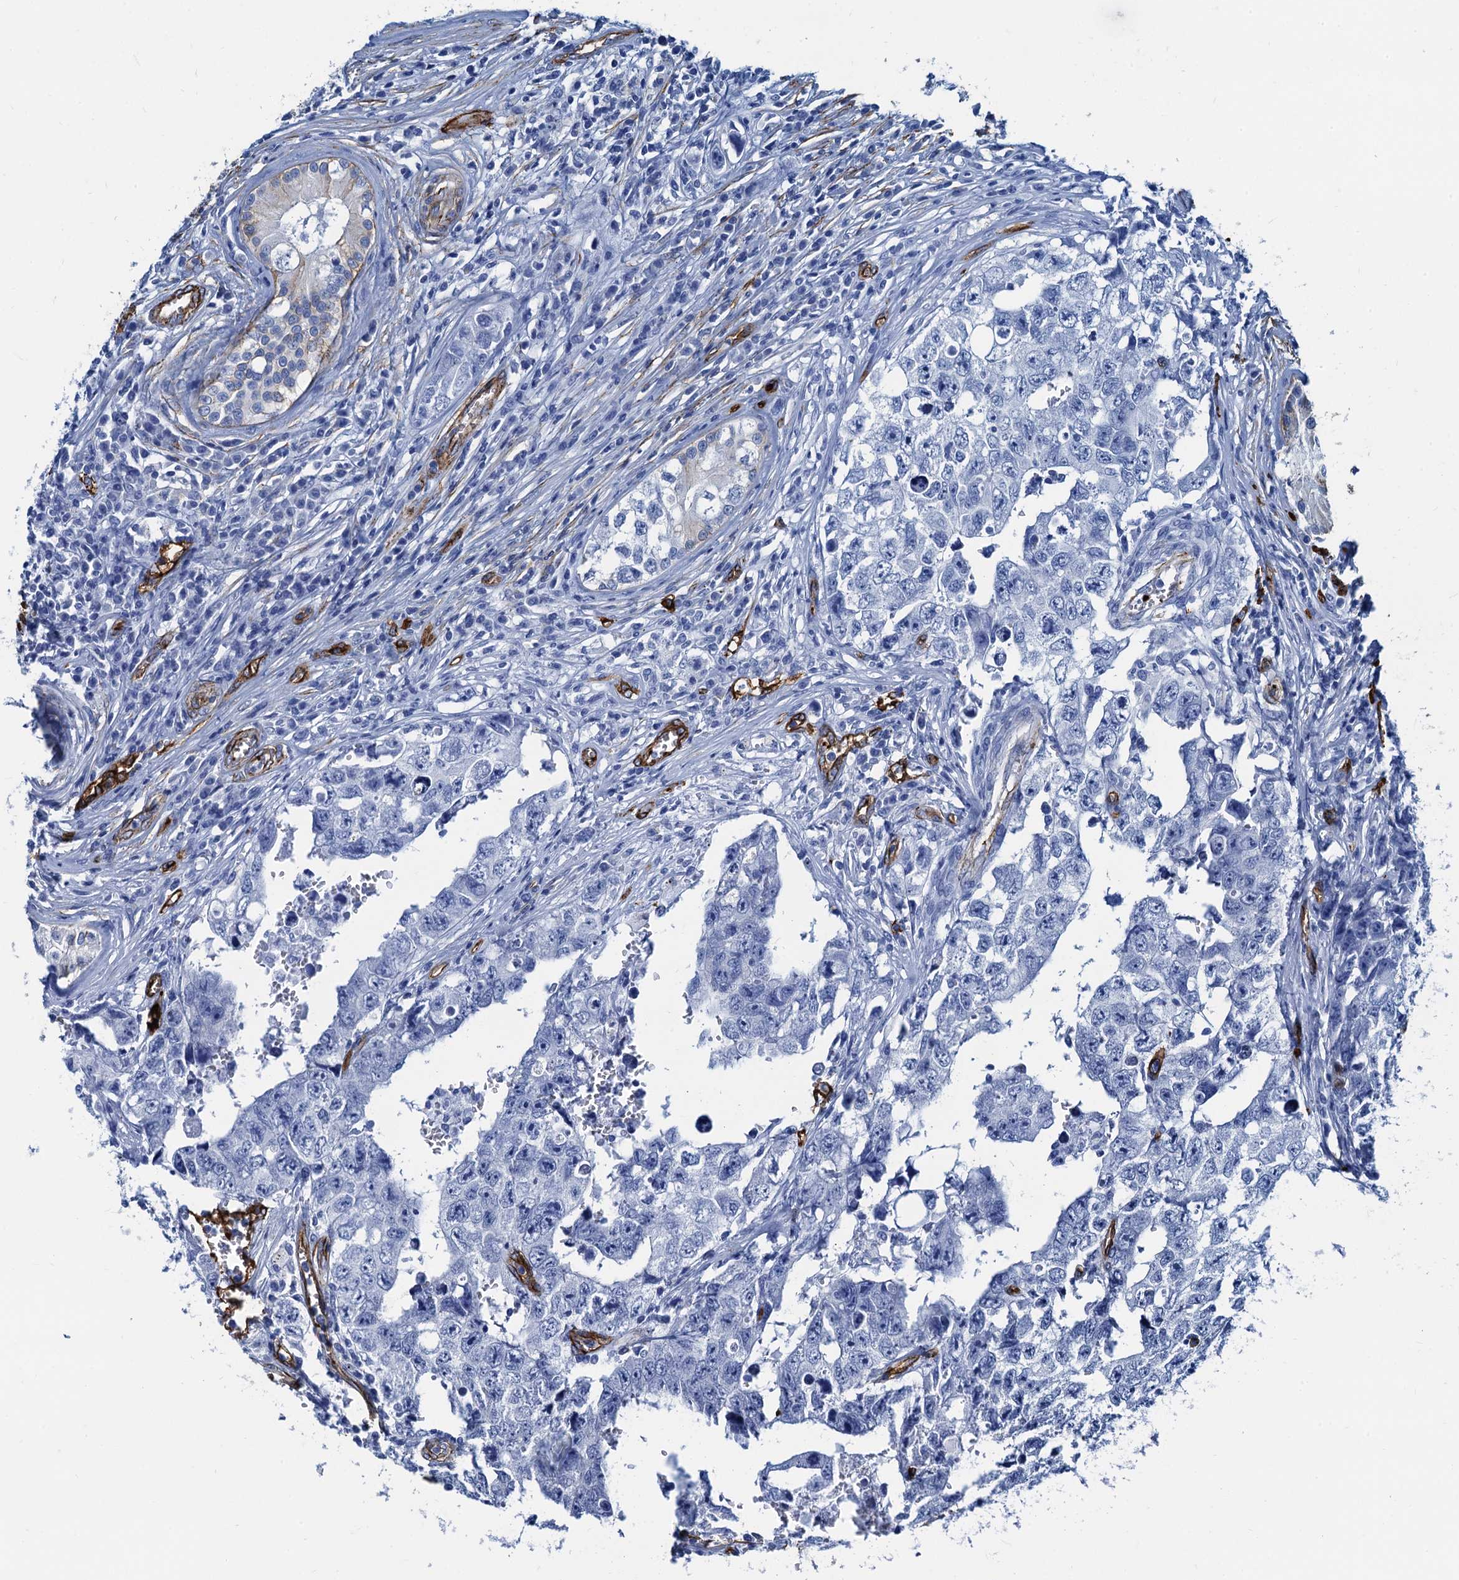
{"staining": {"intensity": "negative", "quantity": "none", "location": "none"}, "tissue": "testis cancer", "cell_type": "Tumor cells", "image_type": "cancer", "snomed": [{"axis": "morphology", "description": "Carcinoma, Embryonal, NOS"}, {"axis": "topography", "description": "Testis"}], "caption": "Tumor cells are negative for brown protein staining in testis cancer.", "gene": "CAVIN2", "patient": {"sex": "male", "age": 17}}